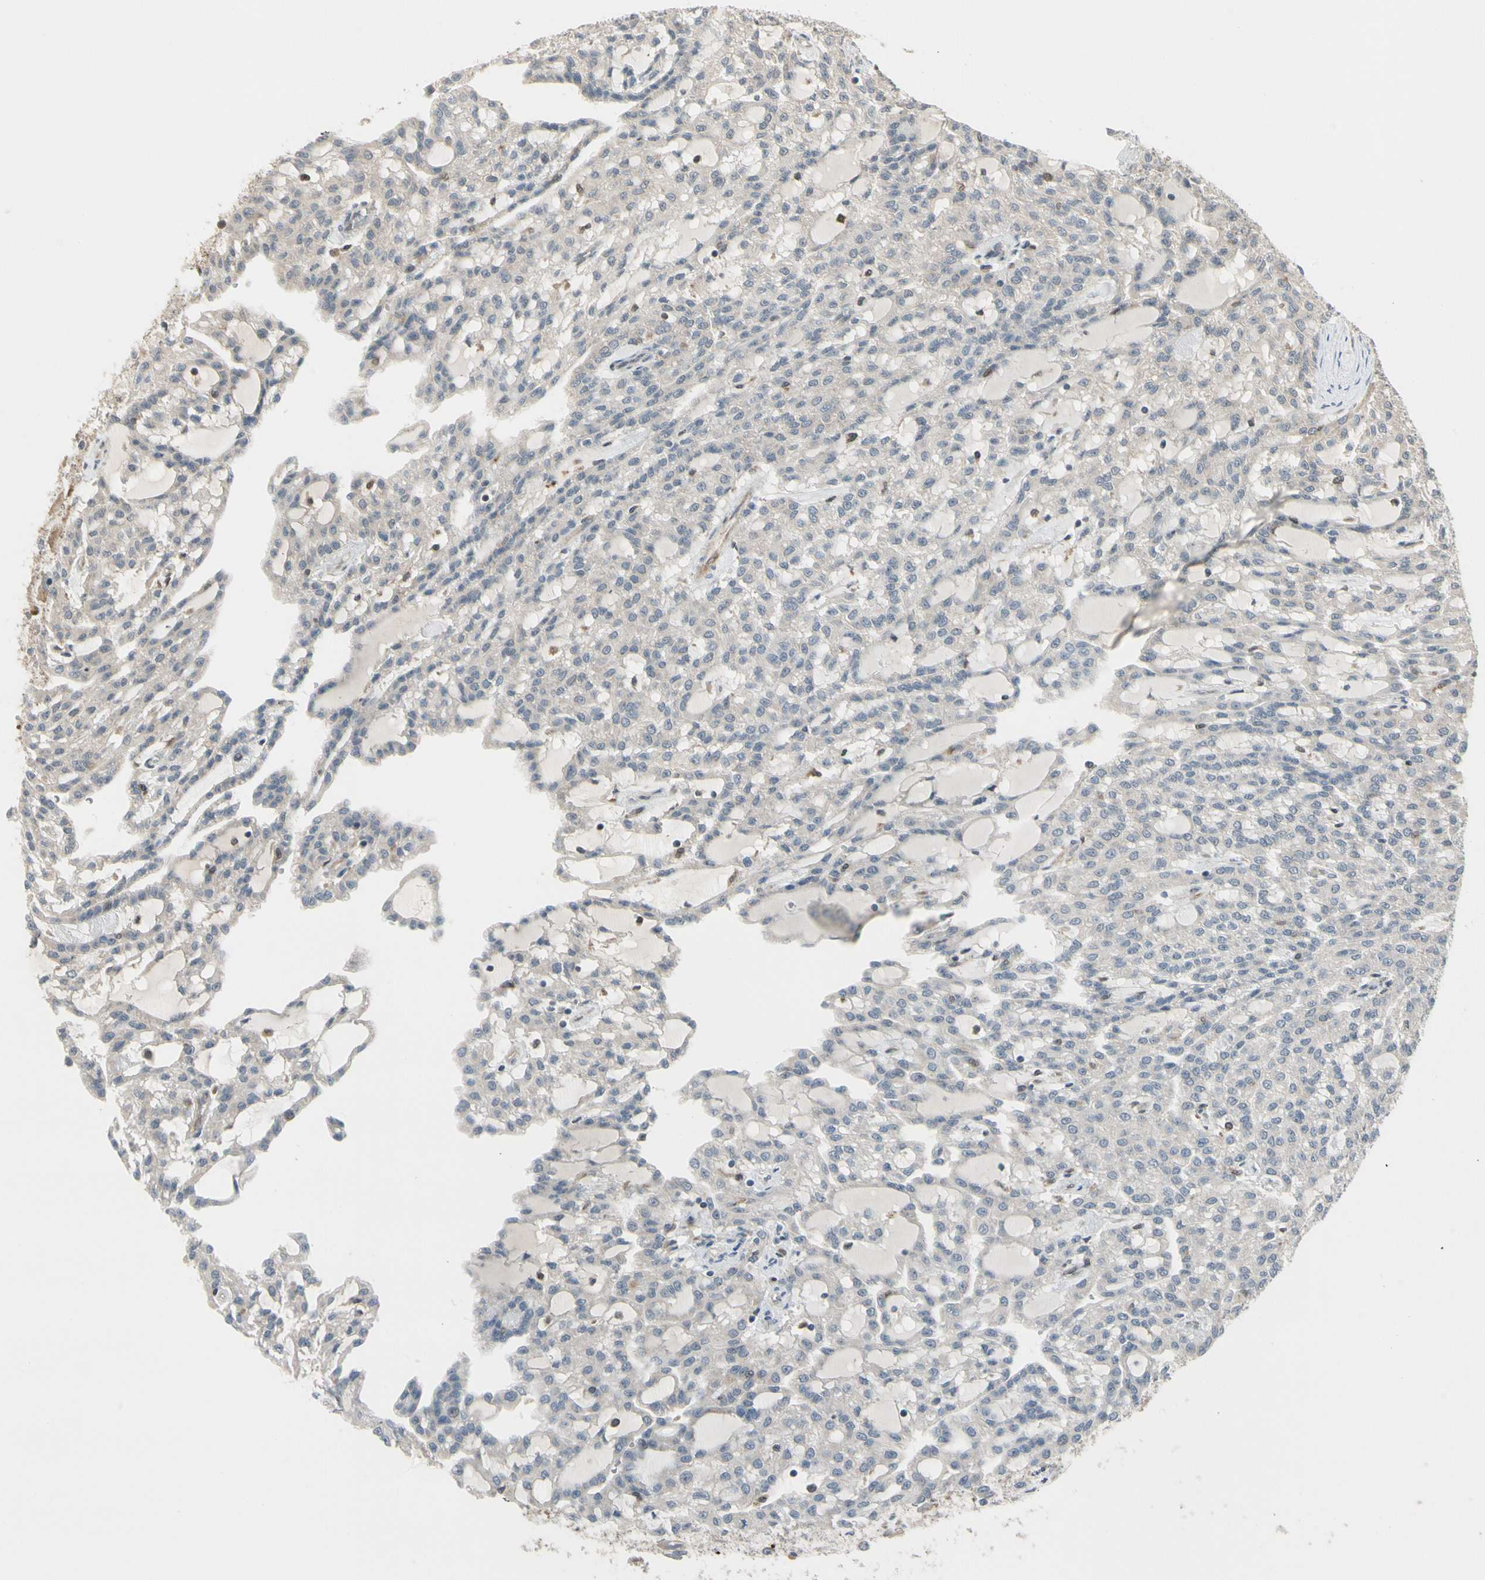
{"staining": {"intensity": "weak", "quantity": "<25%", "location": "cytoplasmic/membranous"}, "tissue": "renal cancer", "cell_type": "Tumor cells", "image_type": "cancer", "snomed": [{"axis": "morphology", "description": "Adenocarcinoma, NOS"}, {"axis": "topography", "description": "Kidney"}], "caption": "This histopathology image is of renal cancer stained with IHC to label a protein in brown with the nuclei are counter-stained blue. There is no positivity in tumor cells. The staining is performed using DAB (3,3'-diaminobenzidine) brown chromogen with nuclei counter-stained in using hematoxylin.", "gene": "SVBP", "patient": {"sex": "male", "age": 63}}